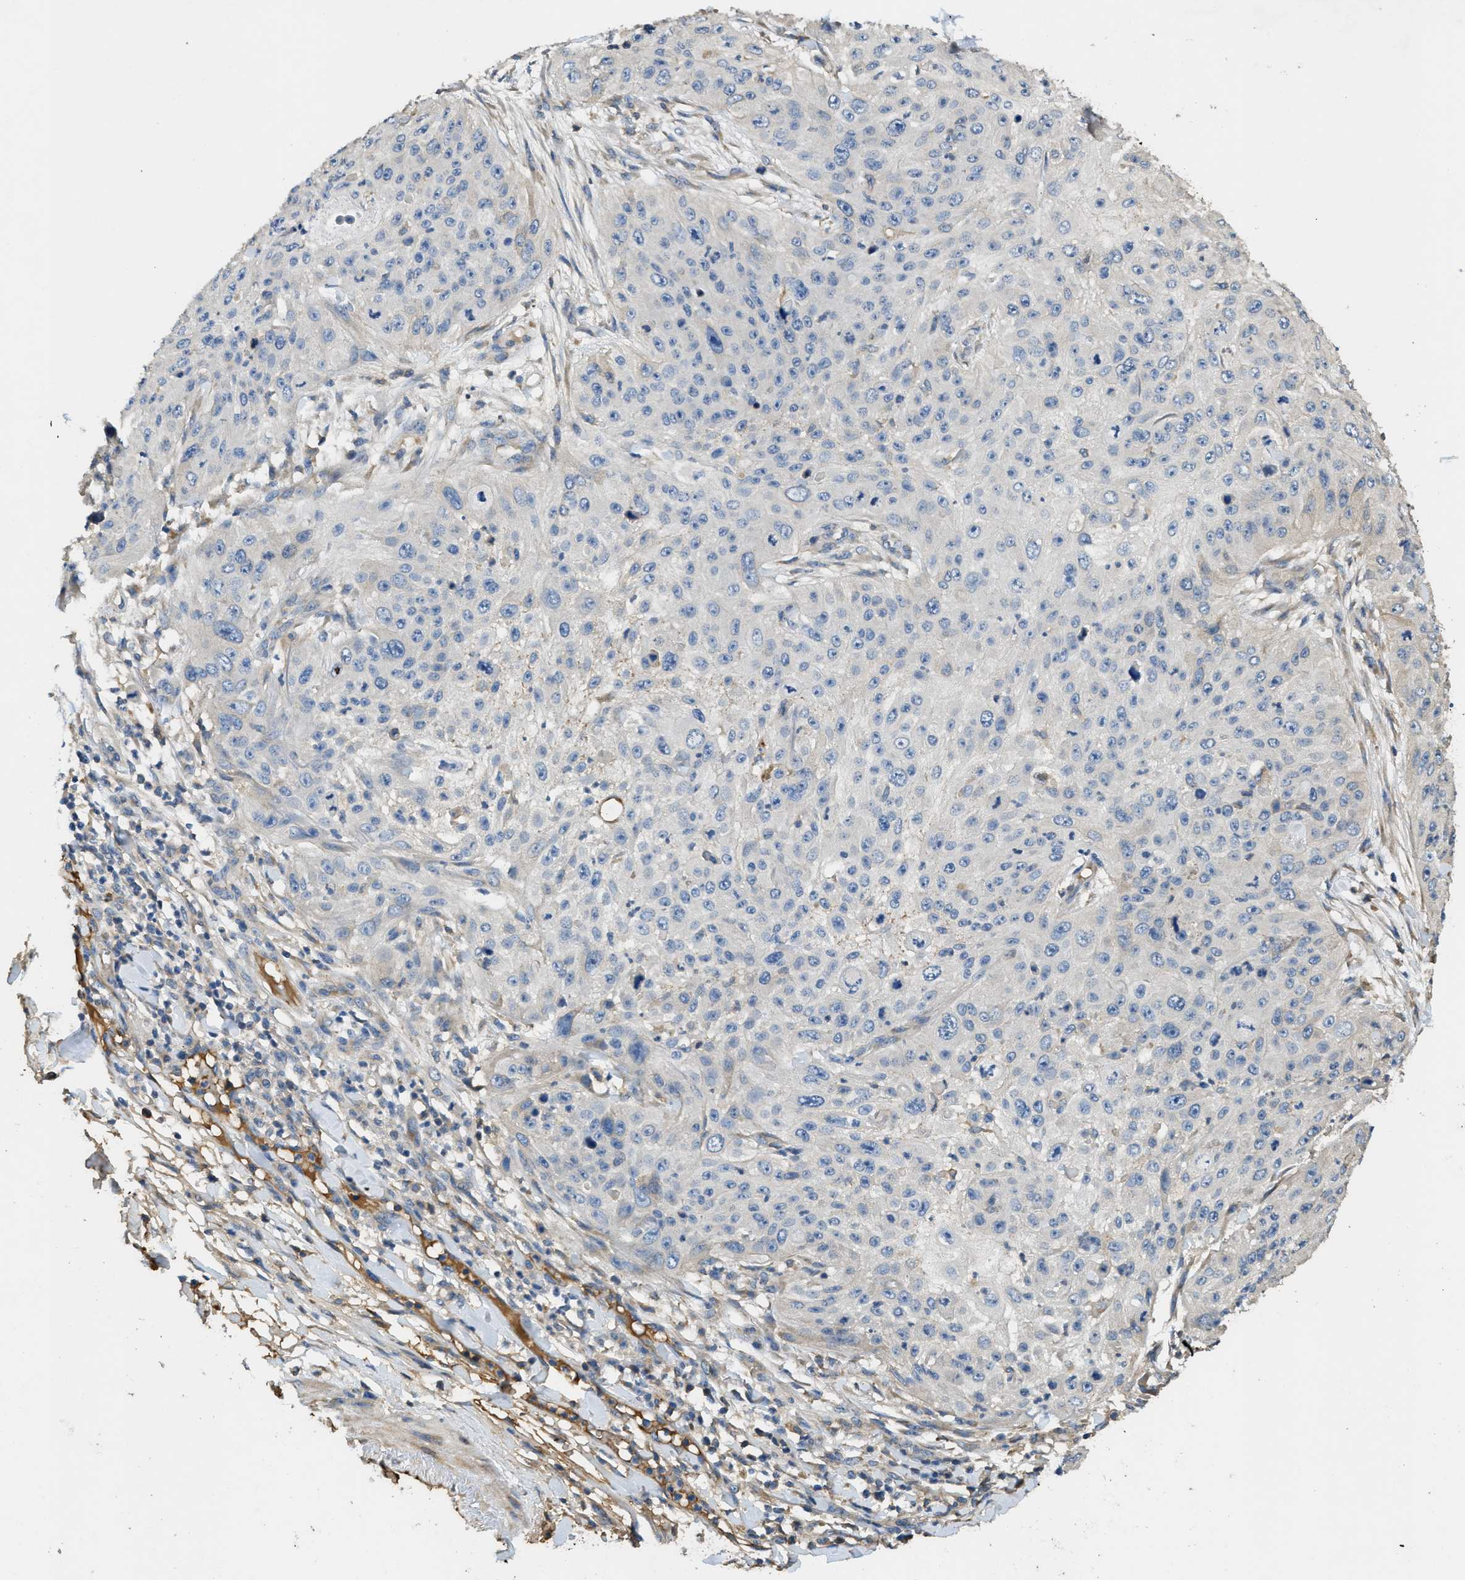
{"staining": {"intensity": "negative", "quantity": "none", "location": "none"}, "tissue": "skin cancer", "cell_type": "Tumor cells", "image_type": "cancer", "snomed": [{"axis": "morphology", "description": "Squamous cell carcinoma, NOS"}, {"axis": "topography", "description": "Skin"}], "caption": "DAB (3,3'-diaminobenzidine) immunohistochemical staining of human skin cancer exhibits no significant expression in tumor cells. (Stains: DAB IHC with hematoxylin counter stain, Microscopy: brightfield microscopy at high magnification).", "gene": "RIPK2", "patient": {"sex": "female", "age": 80}}